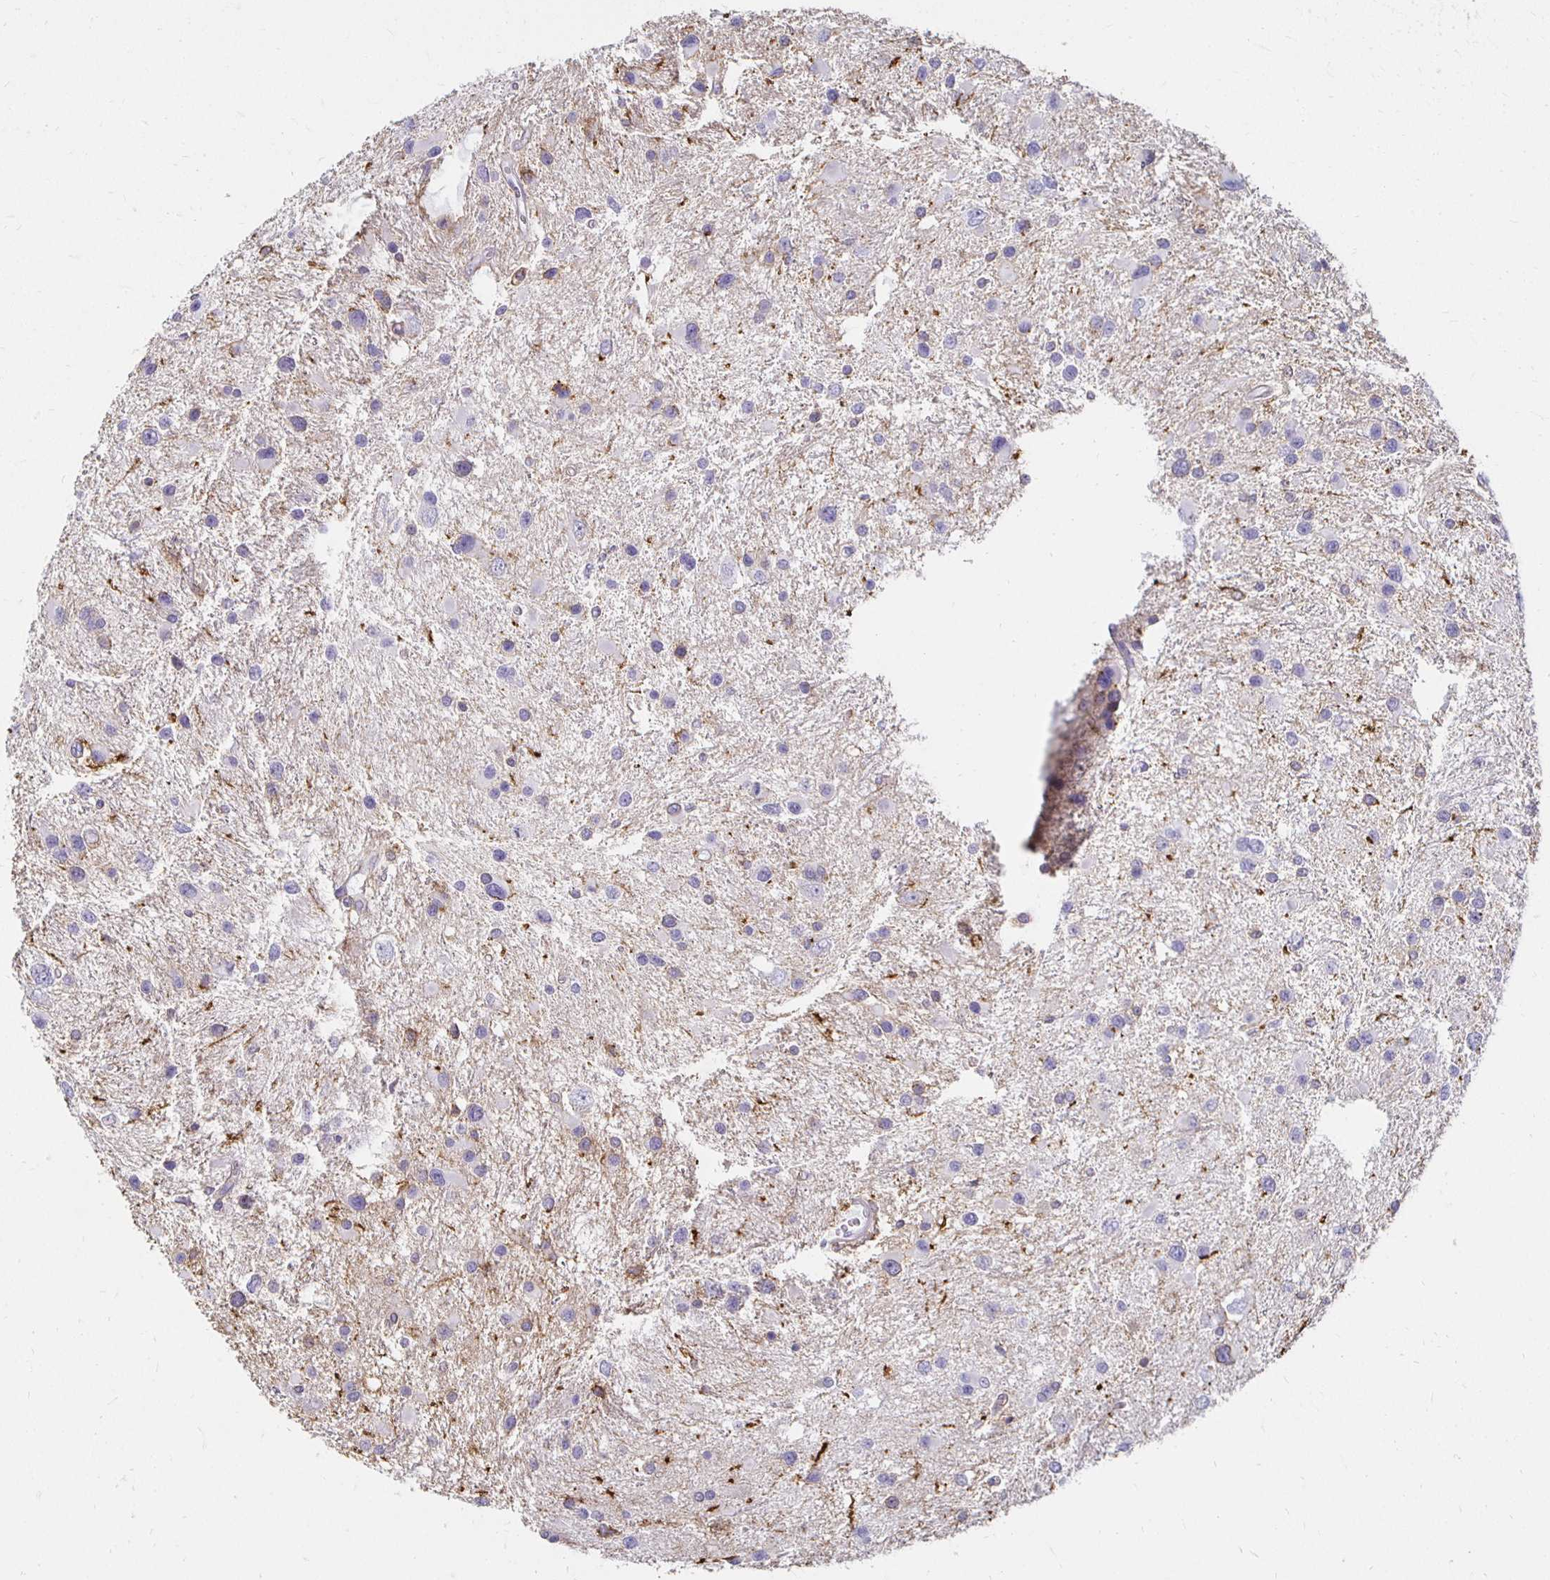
{"staining": {"intensity": "negative", "quantity": "none", "location": "none"}, "tissue": "glioma", "cell_type": "Tumor cells", "image_type": "cancer", "snomed": [{"axis": "morphology", "description": "Glioma, malignant, Low grade"}, {"axis": "topography", "description": "Brain"}], "caption": "There is no significant expression in tumor cells of malignant low-grade glioma.", "gene": "TAS1R3", "patient": {"sex": "female", "age": 32}}